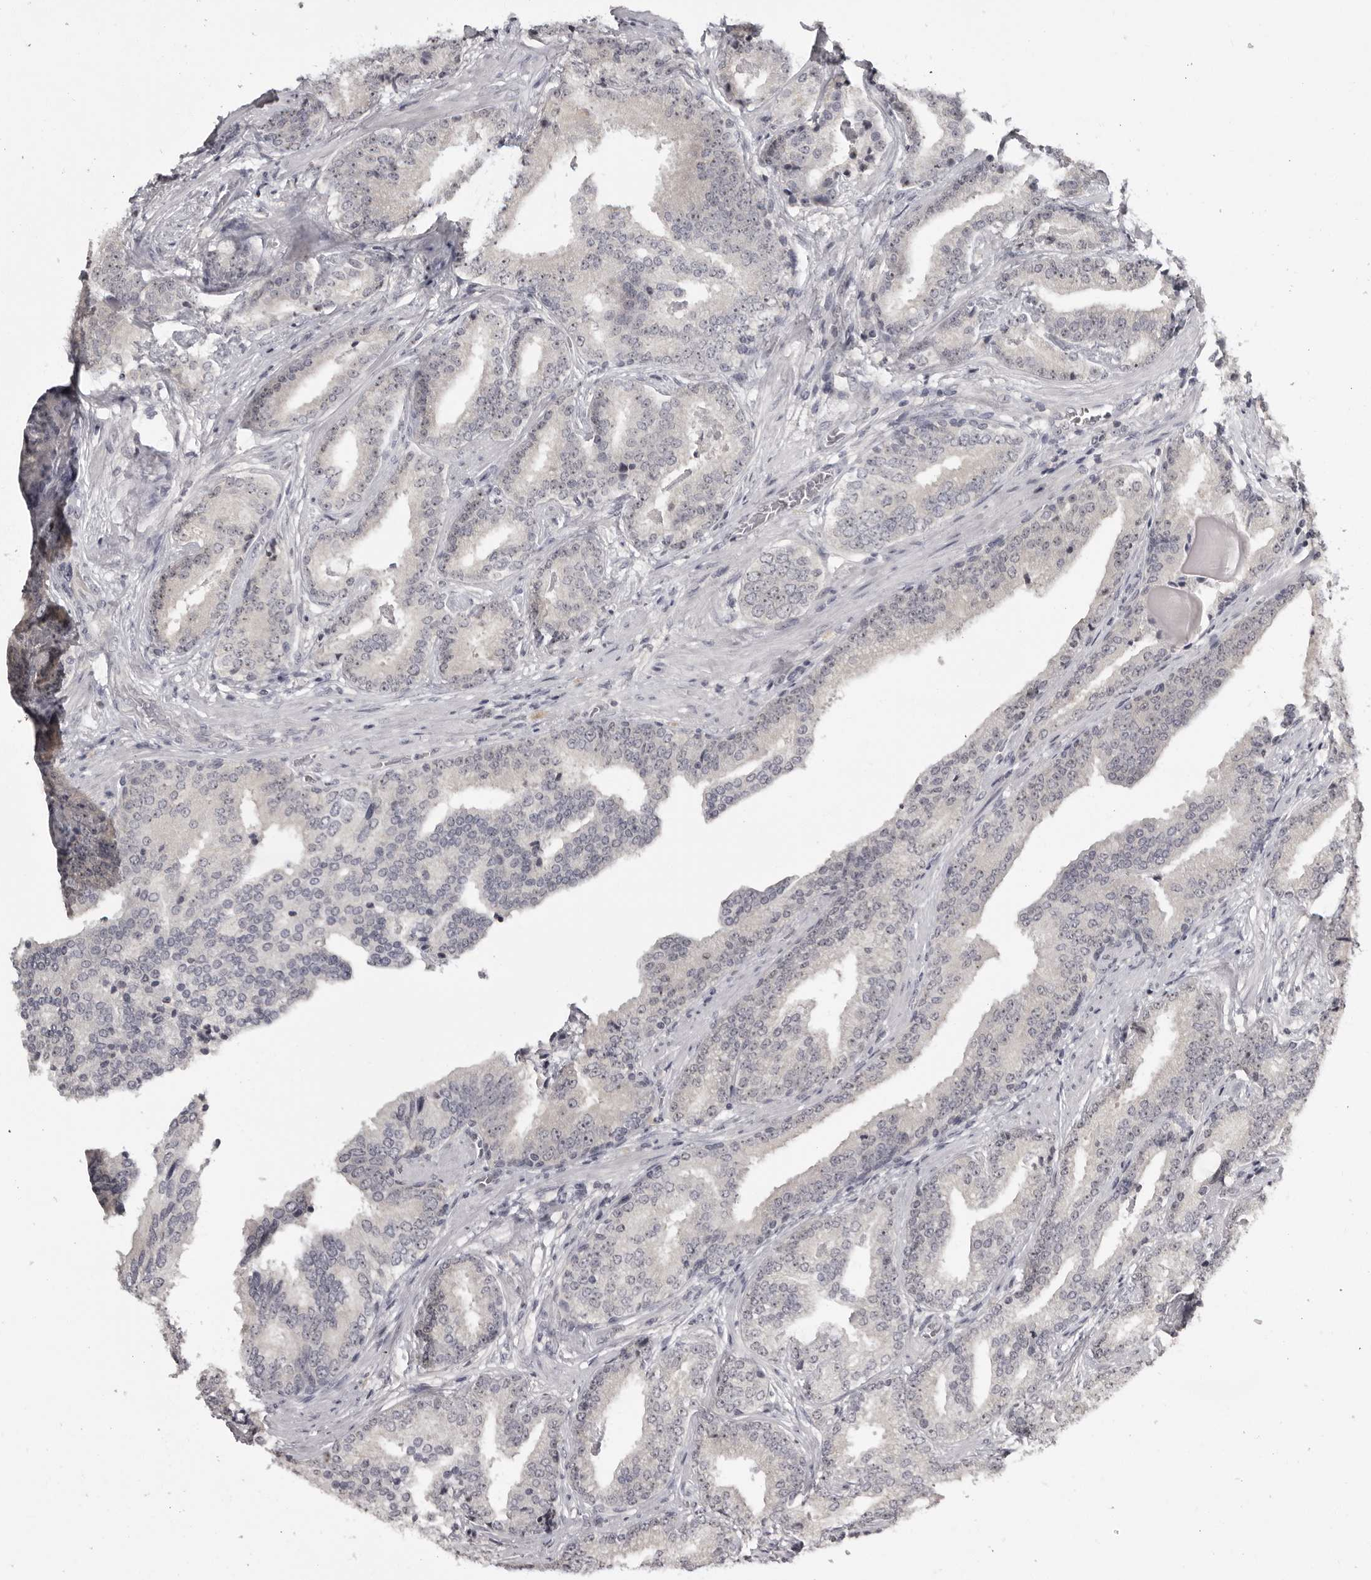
{"staining": {"intensity": "negative", "quantity": "none", "location": "none"}, "tissue": "prostate cancer", "cell_type": "Tumor cells", "image_type": "cancer", "snomed": [{"axis": "morphology", "description": "Adenocarcinoma, Low grade"}, {"axis": "topography", "description": "Prostate"}], "caption": "An image of low-grade adenocarcinoma (prostate) stained for a protein reveals no brown staining in tumor cells.", "gene": "MRTO4", "patient": {"sex": "male", "age": 67}}